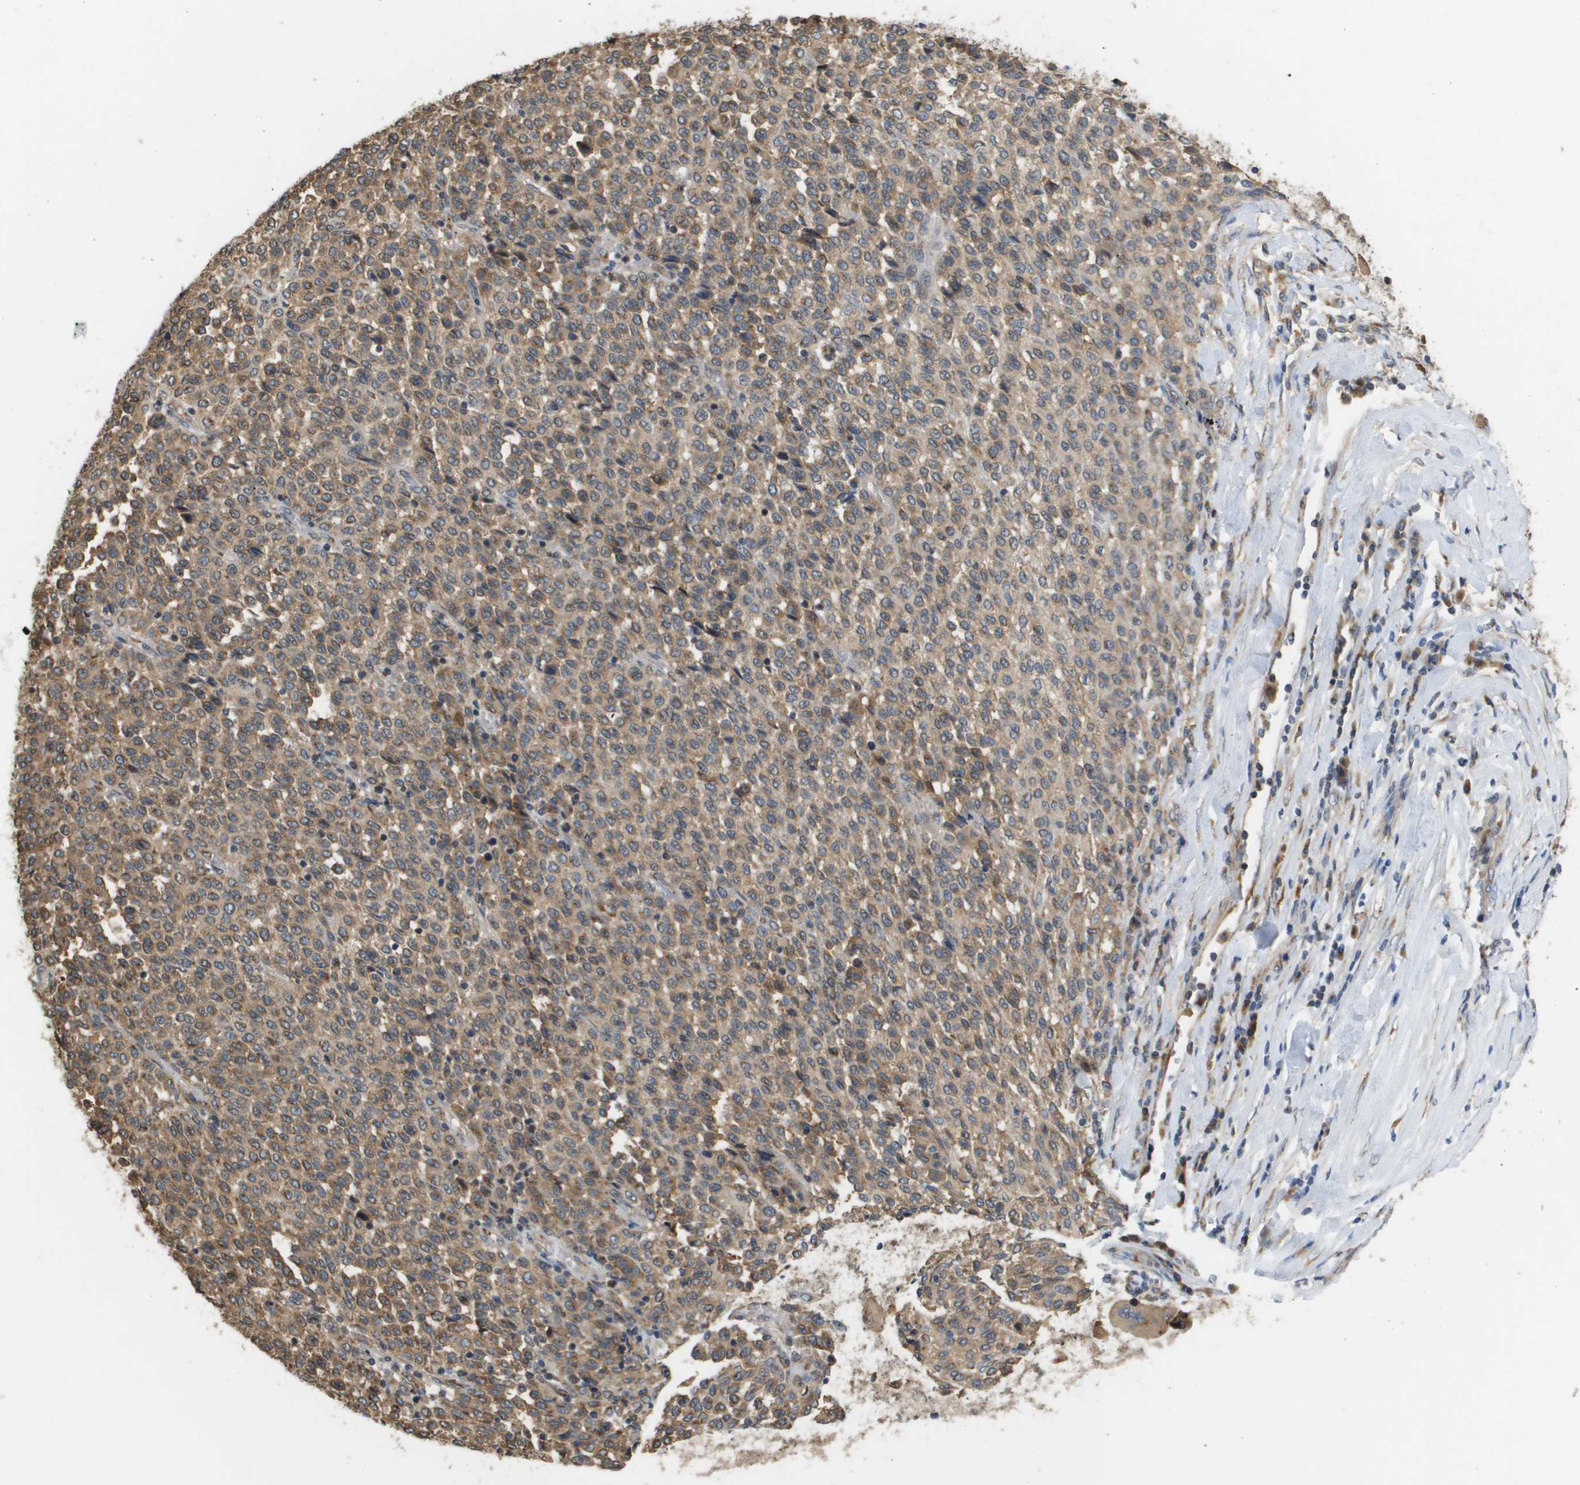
{"staining": {"intensity": "moderate", "quantity": ">75%", "location": "cytoplasmic/membranous"}, "tissue": "melanoma", "cell_type": "Tumor cells", "image_type": "cancer", "snomed": [{"axis": "morphology", "description": "Malignant melanoma, Metastatic site"}, {"axis": "topography", "description": "Pancreas"}], "caption": "A medium amount of moderate cytoplasmic/membranous staining is appreciated in about >75% of tumor cells in malignant melanoma (metastatic site) tissue. The staining was performed using DAB (3,3'-diaminobenzidine), with brown indicating positive protein expression. Nuclei are stained blue with hematoxylin.", "gene": "PCK1", "patient": {"sex": "female", "age": 30}}